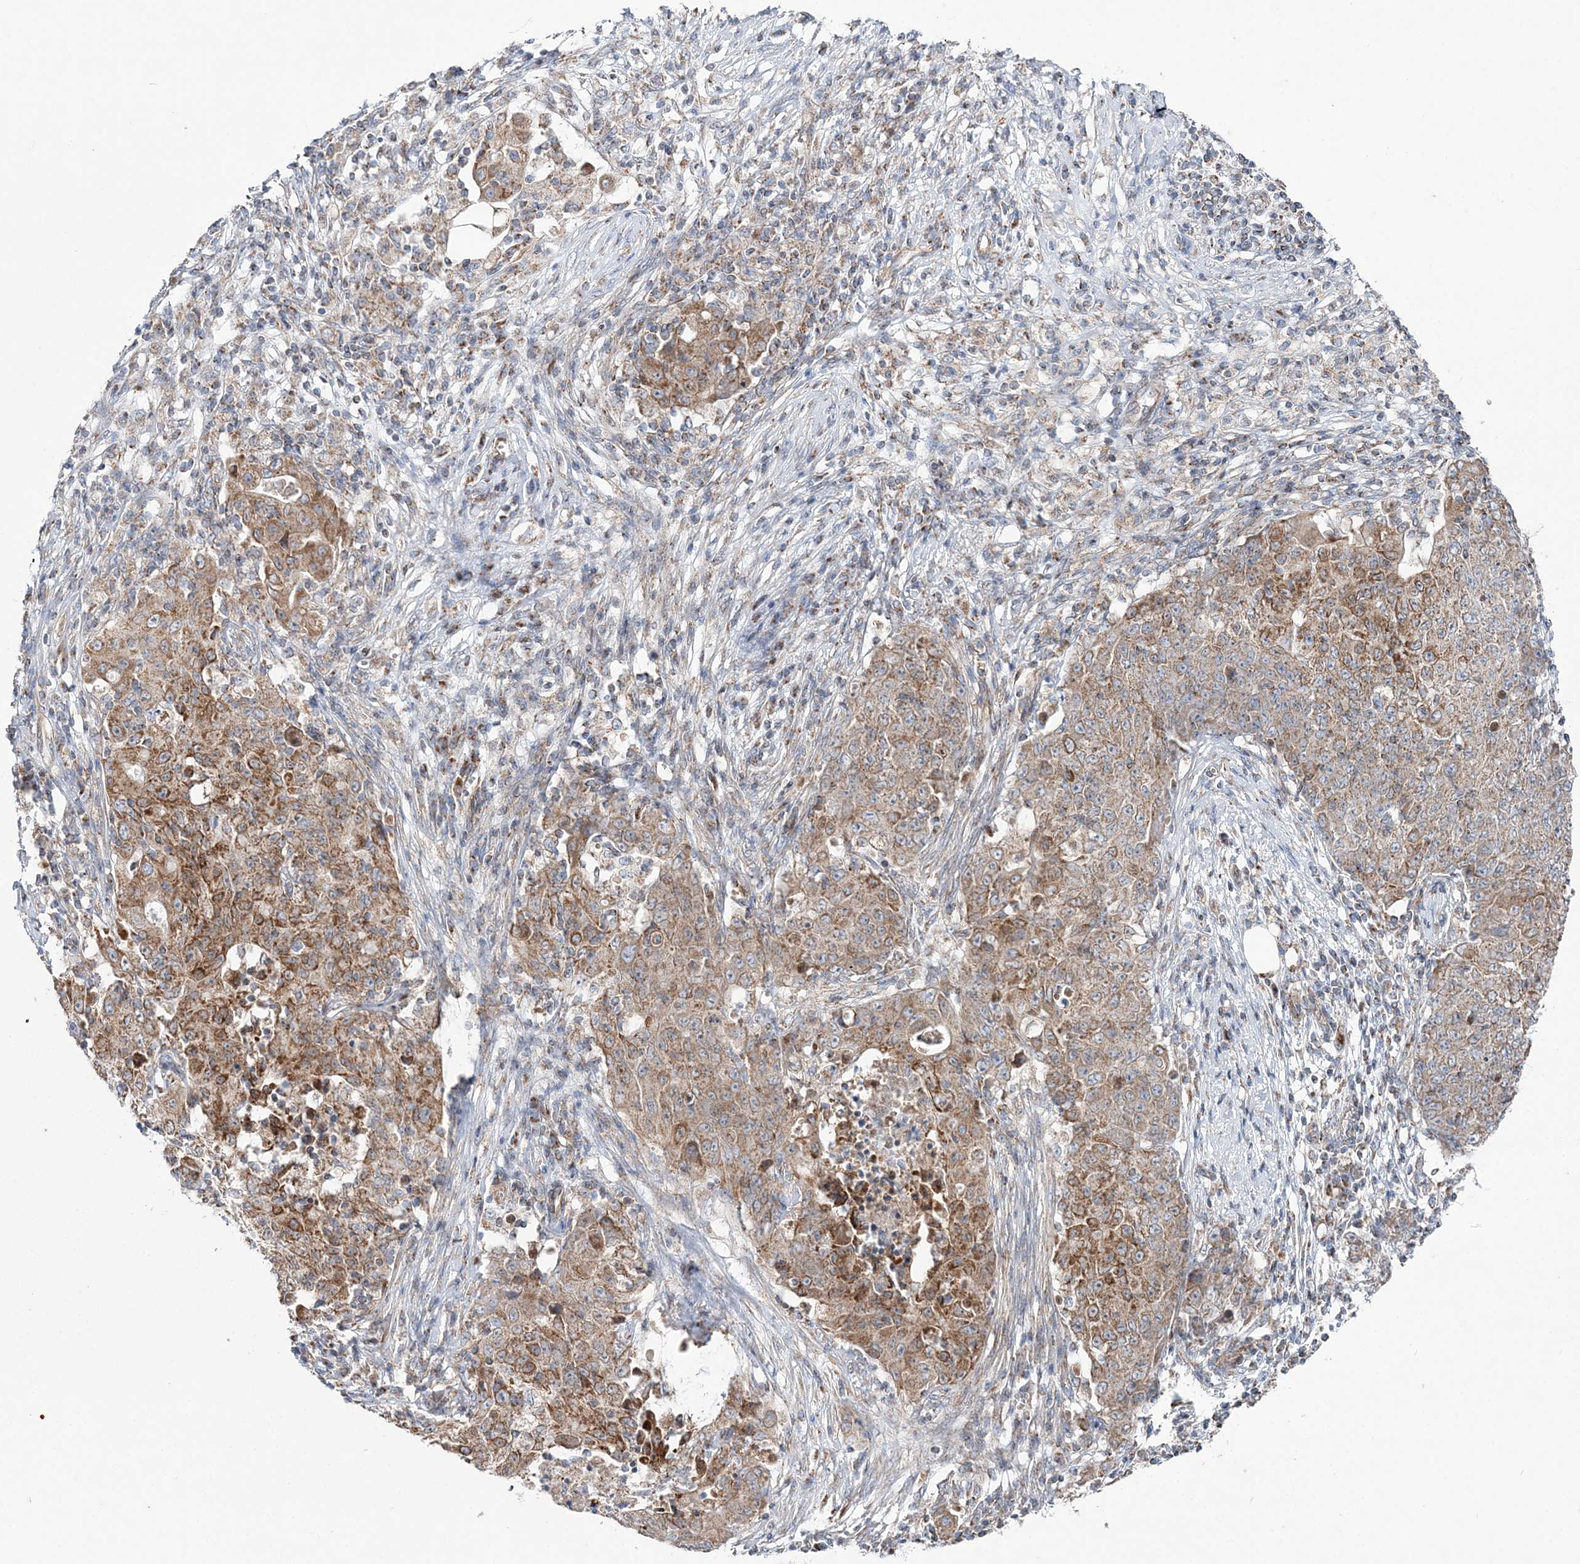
{"staining": {"intensity": "moderate", "quantity": ">75%", "location": "cytoplasmic/membranous"}, "tissue": "ovarian cancer", "cell_type": "Tumor cells", "image_type": "cancer", "snomed": [{"axis": "morphology", "description": "Carcinoma, endometroid"}, {"axis": "topography", "description": "Ovary"}], "caption": "An IHC histopathology image of tumor tissue is shown. Protein staining in brown shows moderate cytoplasmic/membranous positivity in ovarian cancer (endometroid carcinoma) within tumor cells. Using DAB (brown) and hematoxylin (blue) stains, captured at high magnification using brightfield microscopy.", "gene": "OPA1", "patient": {"sex": "female", "age": 42}}